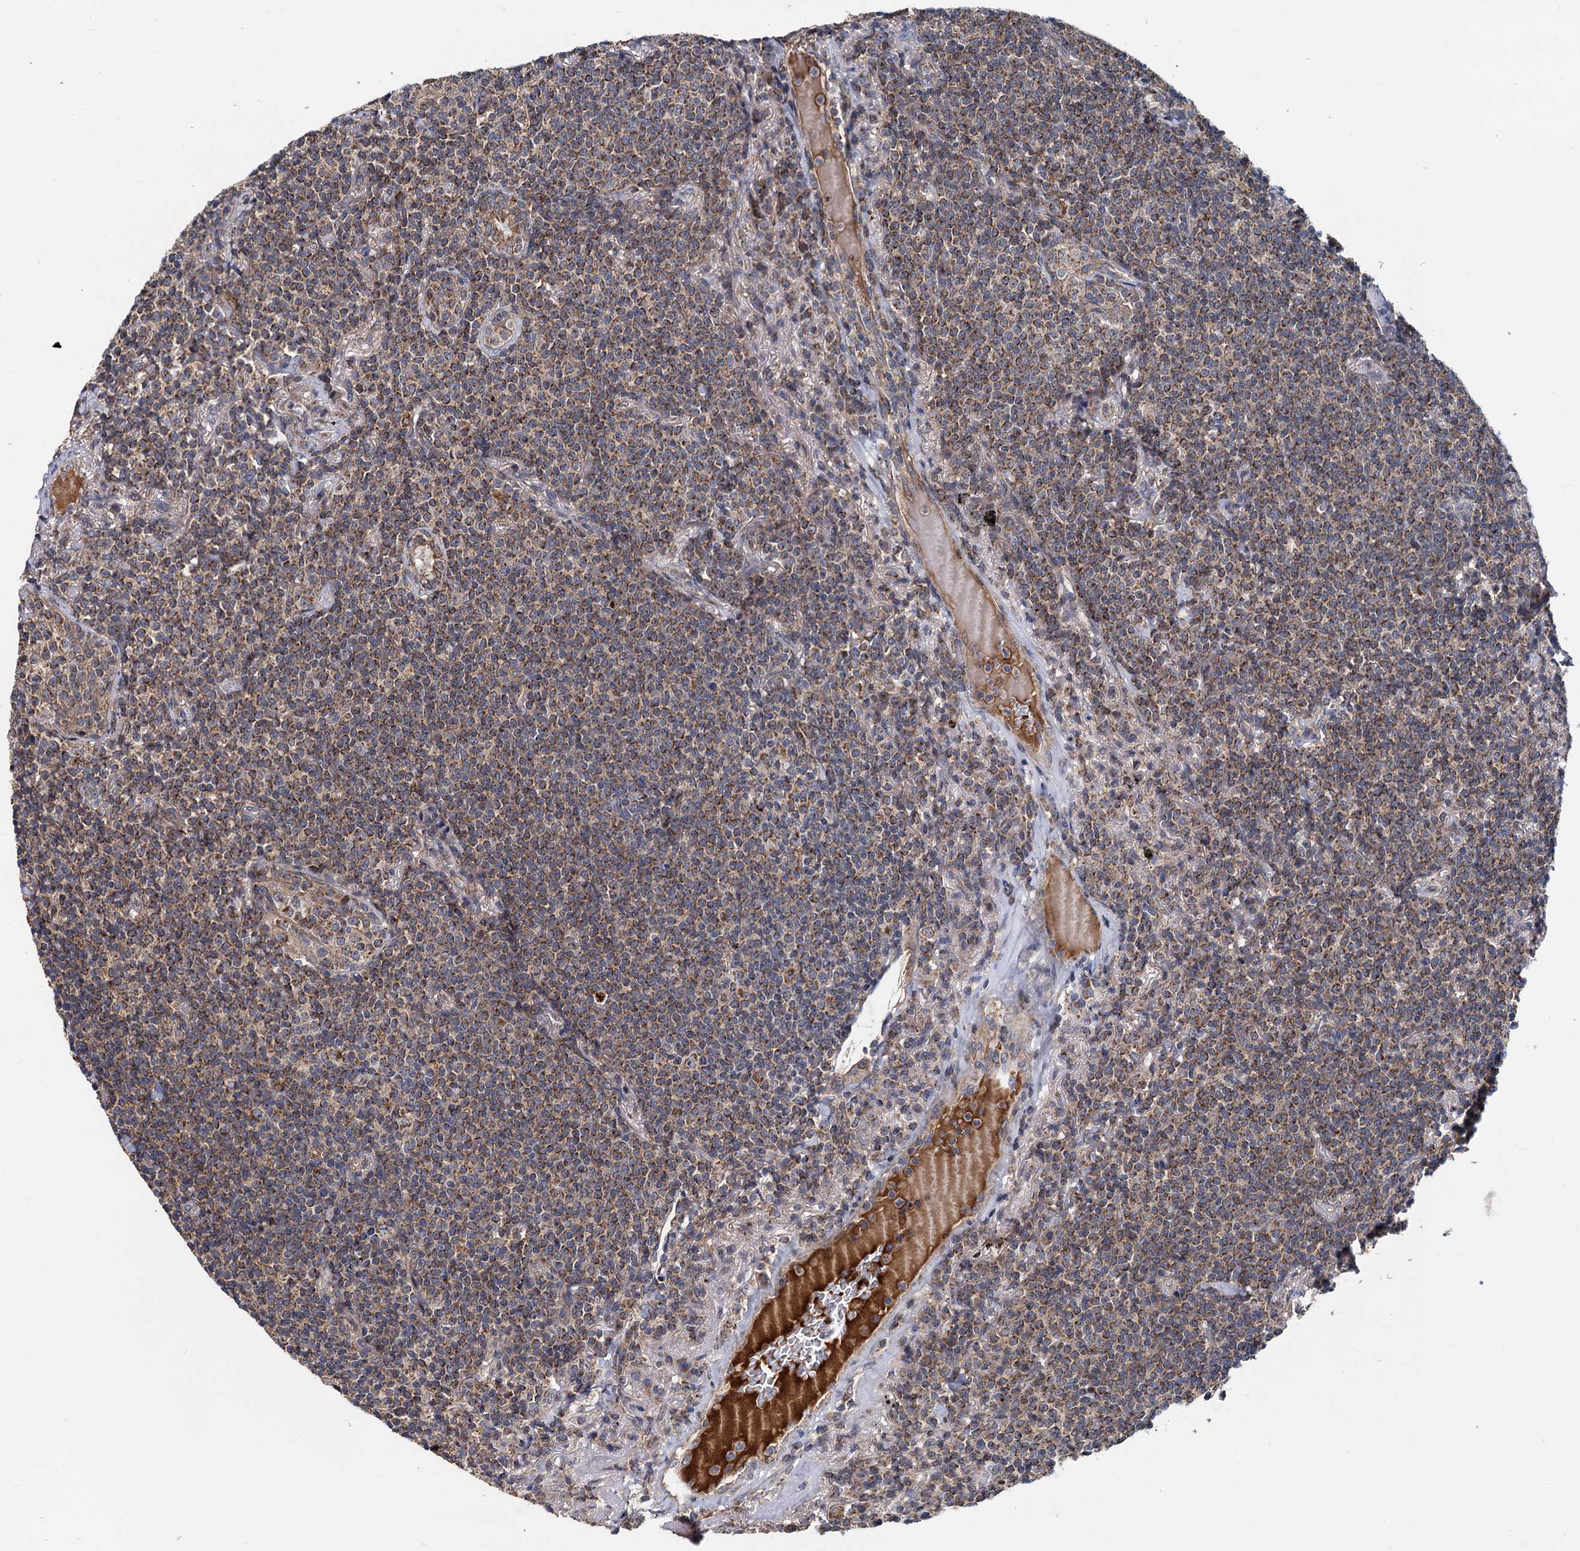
{"staining": {"intensity": "moderate", "quantity": "25%-75%", "location": "cytoplasmic/membranous"}, "tissue": "lymphoma", "cell_type": "Tumor cells", "image_type": "cancer", "snomed": [{"axis": "morphology", "description": "Malignant lymphoma, non-Hodgkin's type, Low grade"}, {"axis": "topography", "description": "Lung"}], "caption": "This micrograph shows immunohistochemistry (IHC) staining of human lymphoma, with medium moderate cytoplasmic/membranous staining in about 25%-75% of tumor cells.", "gene": "SPRYD3", "patient": {"sex": "female", "age": 71}}